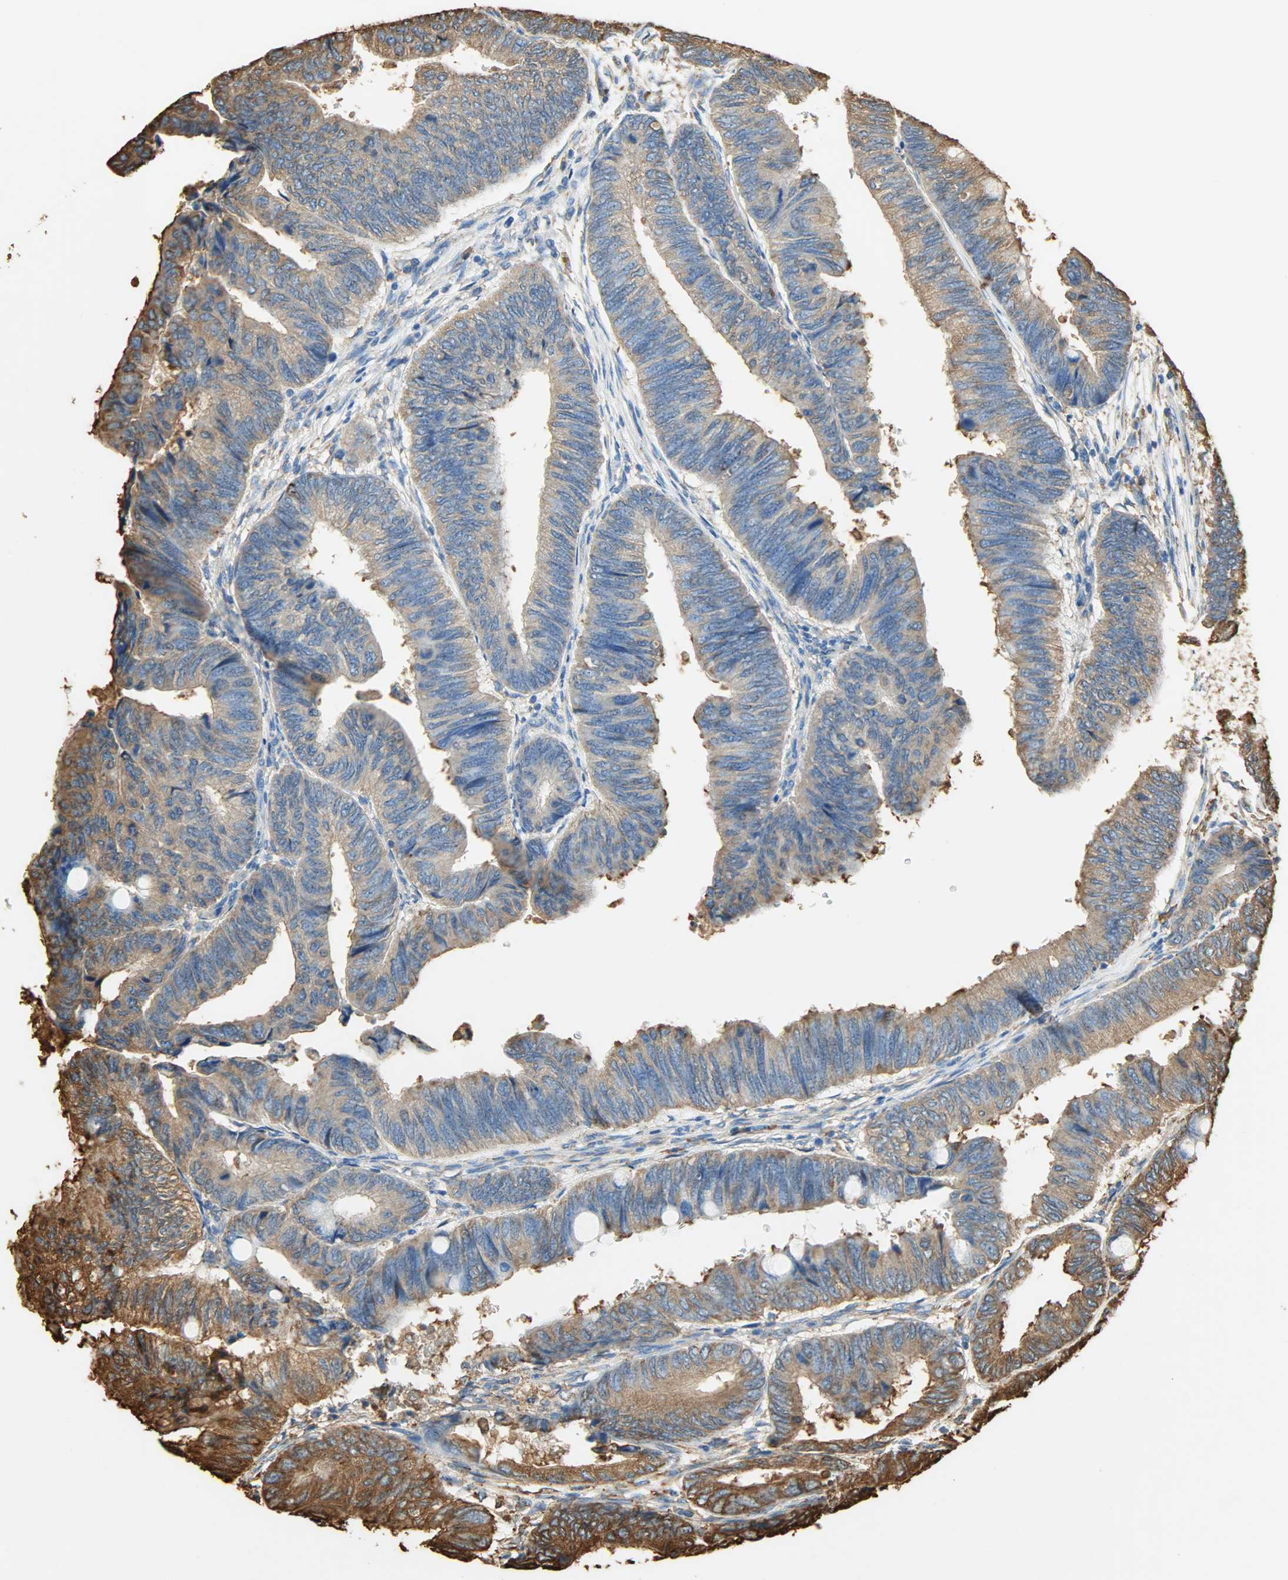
{"staining": {"intensity": "moderate", "quantity": ">75%", "location": "cytoplasmic/membranous"}, "tissue": "colorectal cancer", "cell_type": "Tumor cells", "image_type": "cancer", "snomed": [{"axis": "morphology", "description": "Normal tissue, NOS"}, {"axis": "morphology", "description": "Adenocarcinoma, NOS"}, {"axis": "topography", "description": "Rectum"}, {"axis": "topography", "description": "Peripheral nerve tissue"}], "caption": "The image reveals a brown stain indicating the presence of a protein in the cytoplasmic/membranous of tumor cells in colorectal cancer. (DAB IHC with brightfield microscopy, high magnification).", "gene": "HSP90B1", "patient": {"sex": "male", "age": 92}}